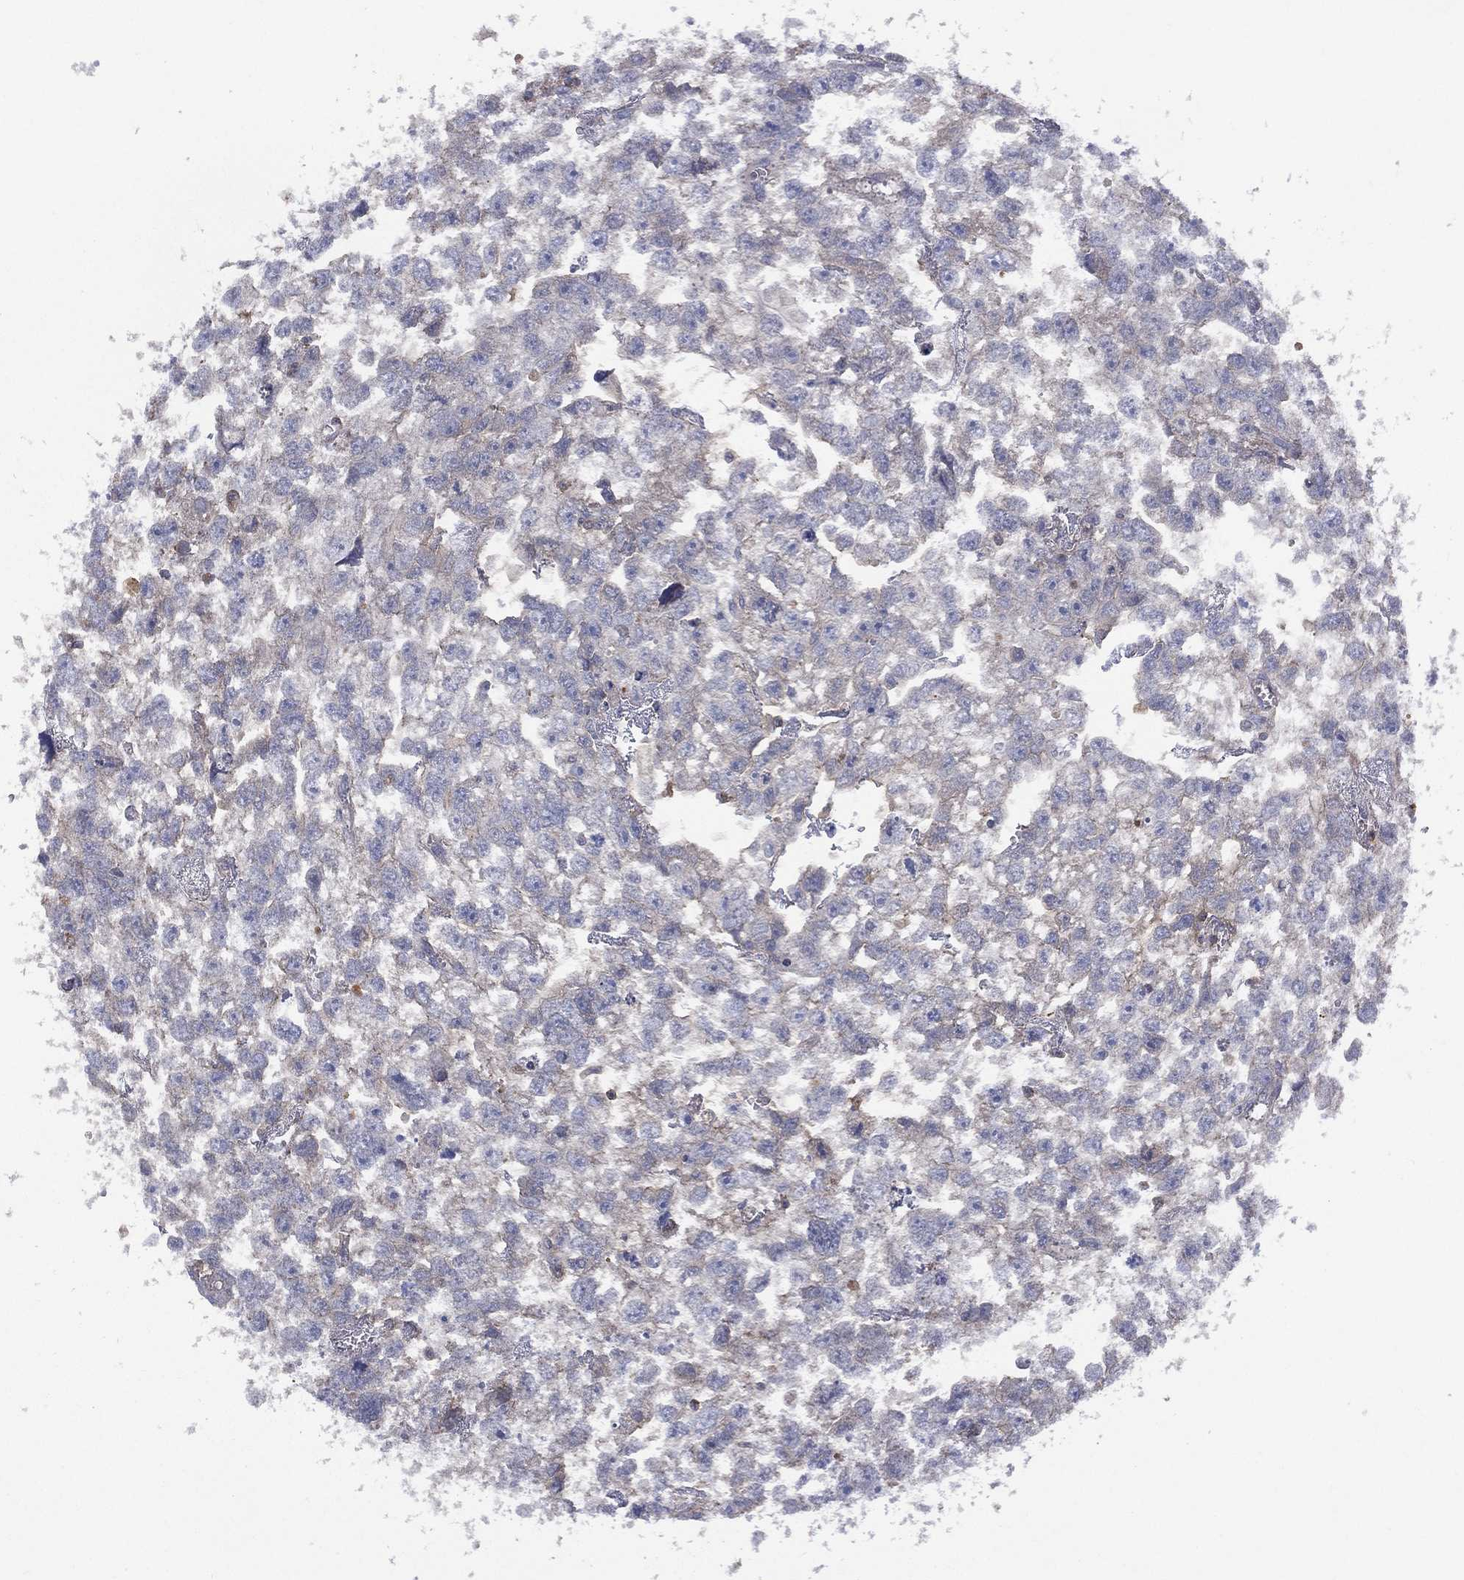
{"staining": {"intensity": "negative", "quantity": "none", "location": "none"}, "tissue": "testis cancer", "cell_type": "Tumor cells", "image_type": "cancer", "snomed": [{"axis": "morphology", "description": "Carcinoma, Embryonal, NOS"}, {"axis": "morphology", "description": "Teratoma, malignant, NOS"}, {"axis": "topography", "description": "Testis"}], "caption": "An immunohistochemistry (IHC) image of testis cancer (teratoma (malignant)) is shown. There is no staining in tumor cells of testis cancer (teratoma (malignant)).", "gene": "DOCK8", "patient": {"sex": "male", "age": 44}}